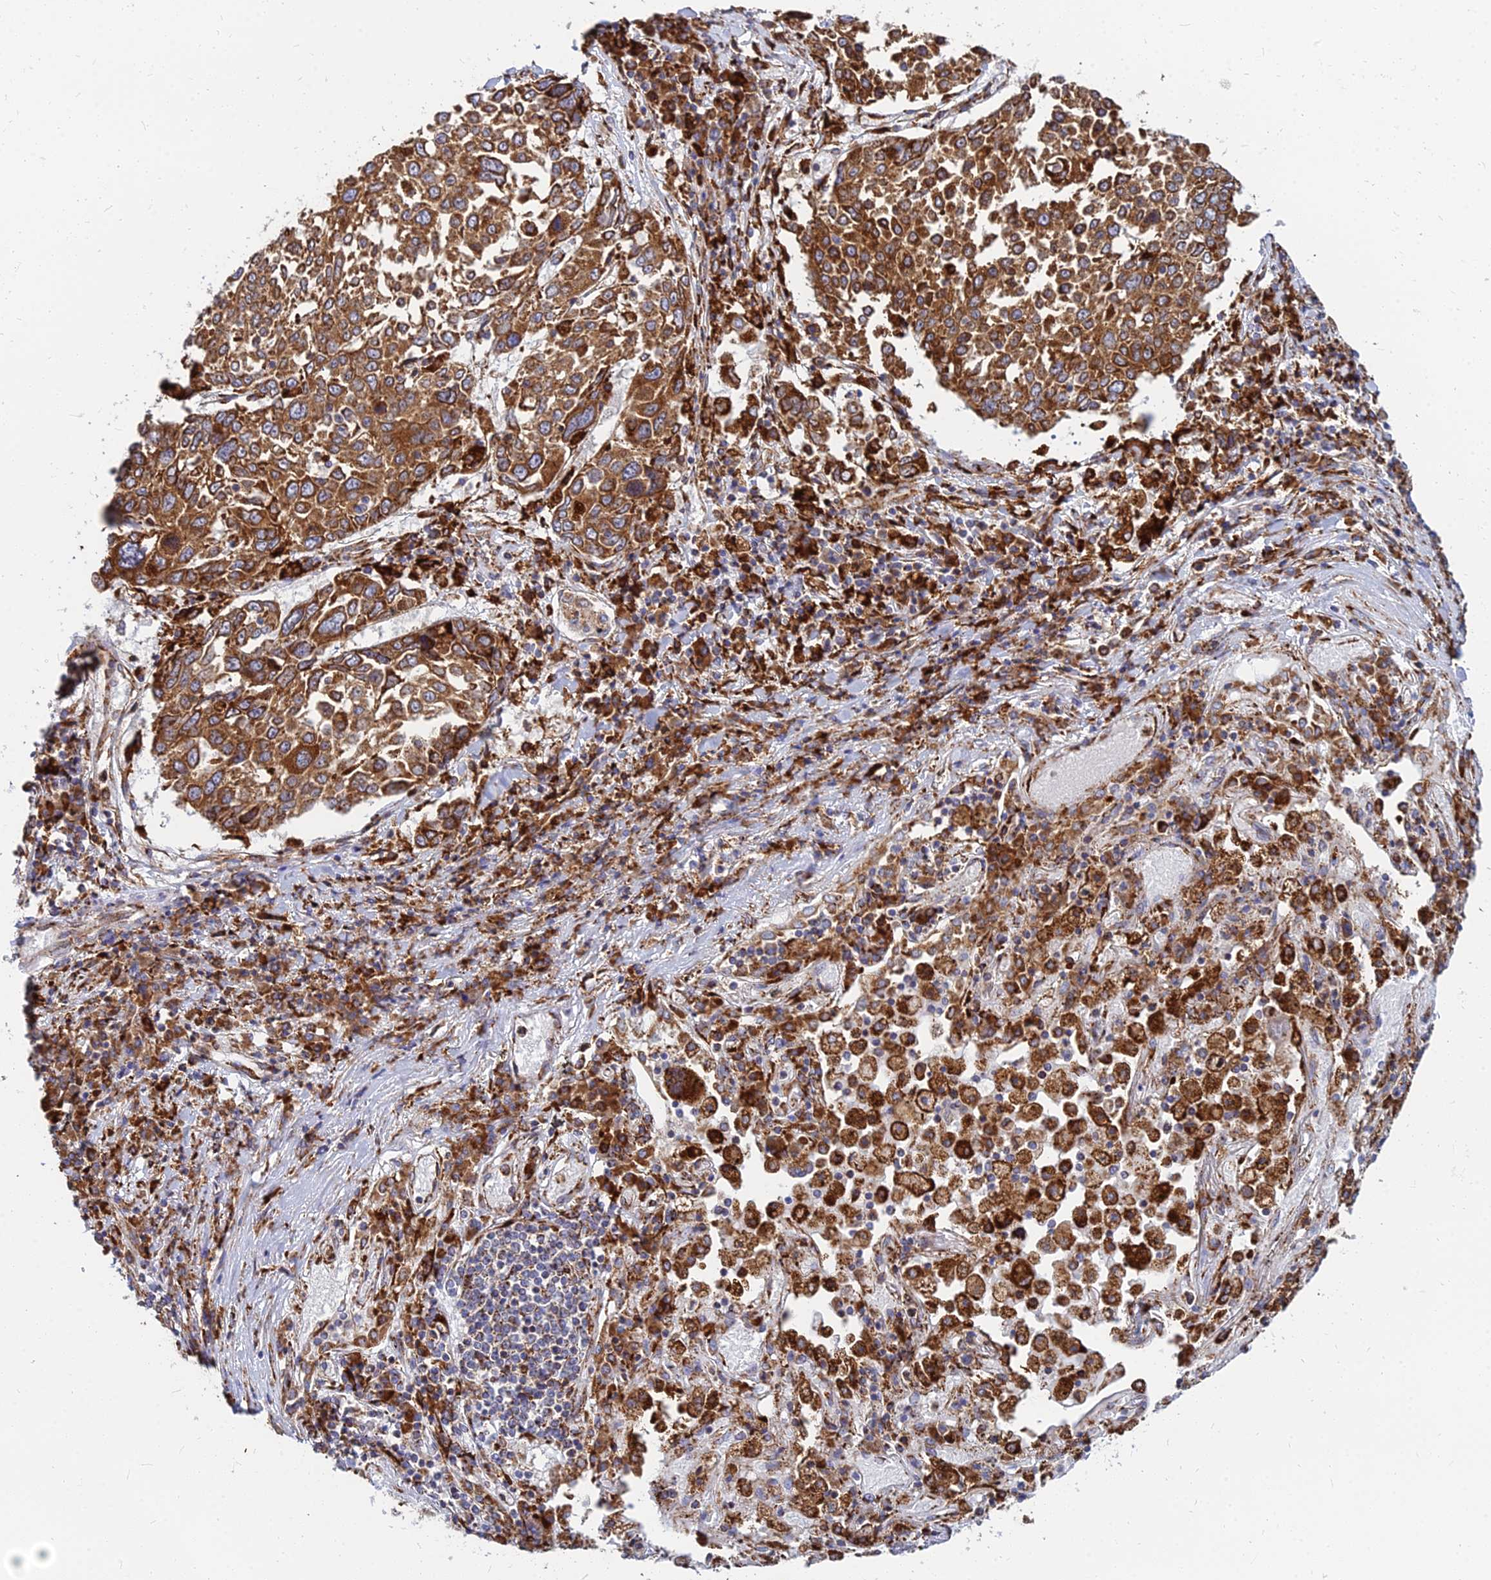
{"staining": {"intensity": "strong", "quantity": ">75%", "location": "cytoplasmic/membranous"}, "tissue": "lung cancer", "cell_type": "Tumor cells", "image_type": "cancer", "snomed": [{"axis": "morphology", "description": "Squamous cell carcinoma, NOS"}, {"axis": "topography", "description": "Lung"}], "caption": "Tumor cells show high levels of strong cytoplasmic/membranous staining in about >75% of cells in squamous cell carcinoma (lung).", "gene": "CCT6B", "patient": {"sex": "male", "age": 65}}